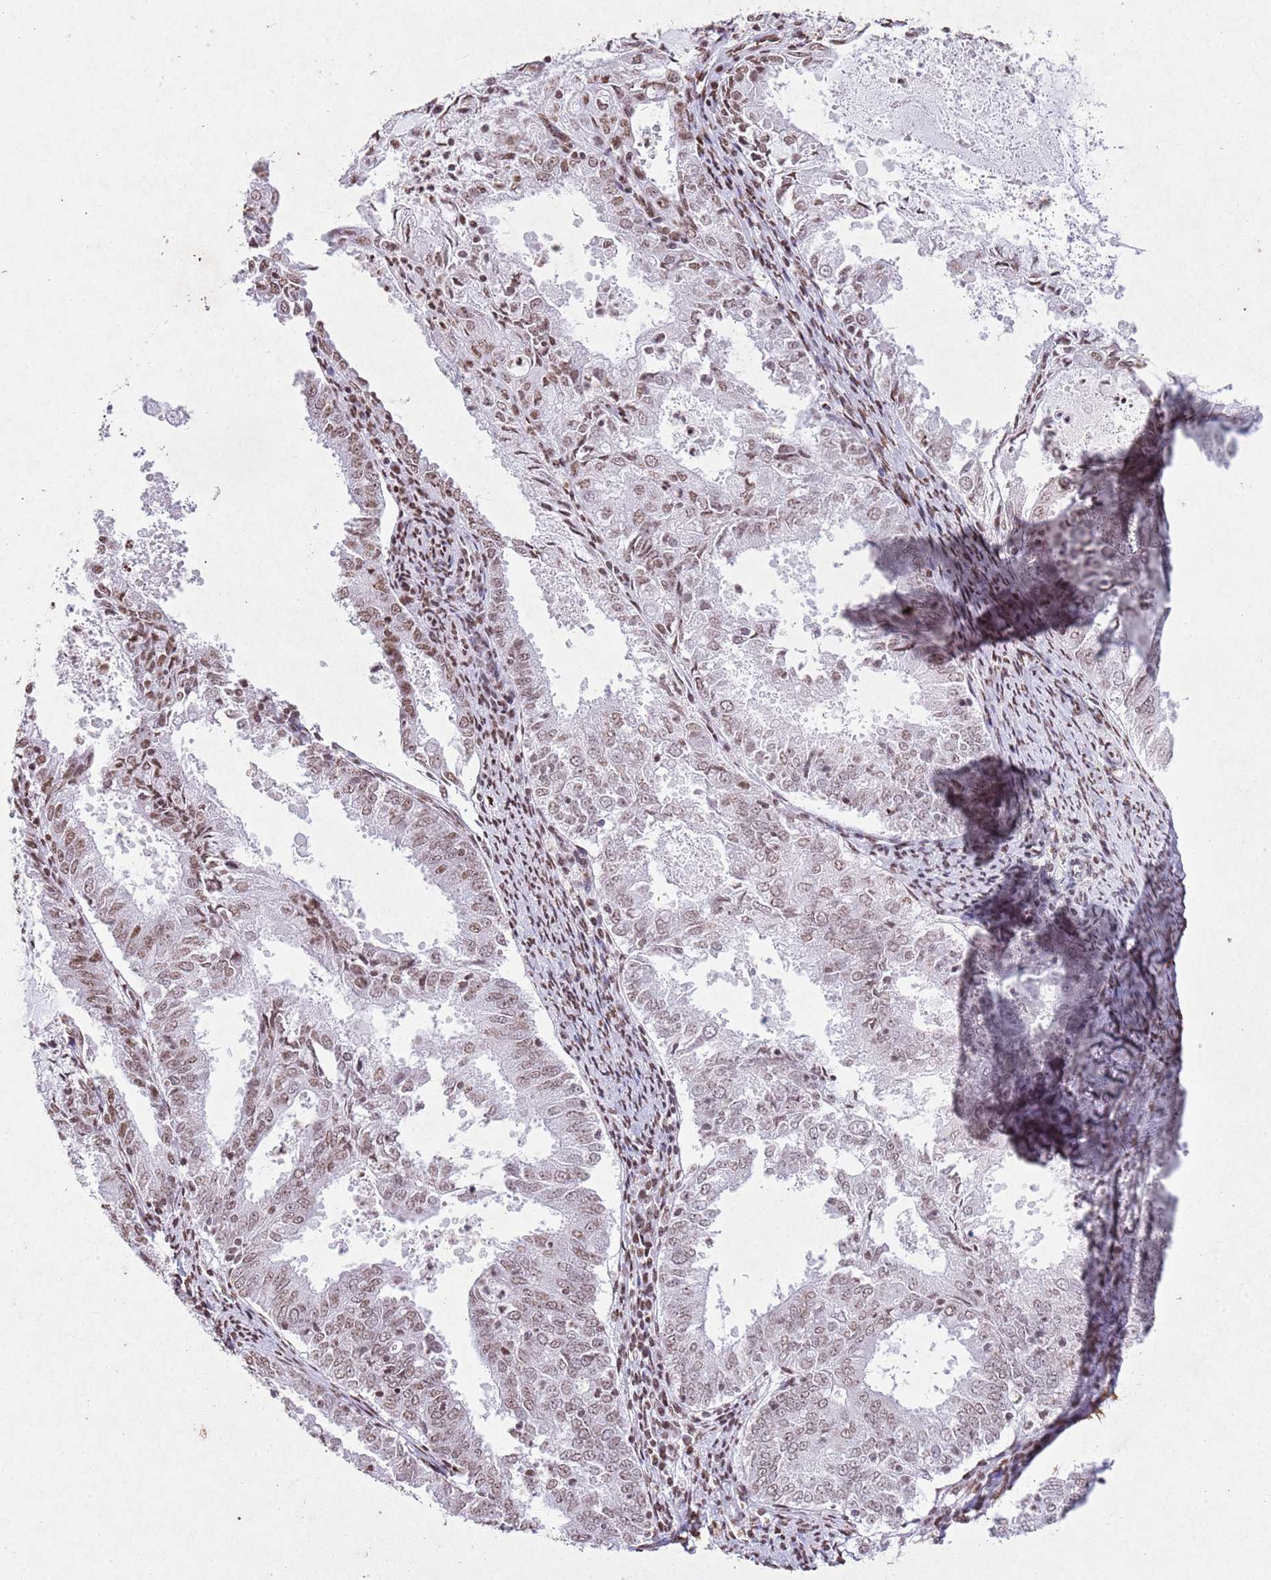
{"staining": {"intensity": "moderate", "quantity": ">75%", "location": "nuclear"}, "tissue": "endometrial cancer", "cell_type": "Tumor cells", "image_type": "cancer", "snomed": [{"axis": "morphology", "description": "Adenocarcinoma, NOS"}, {"axis": "topography", "description": "Endometrium"}], "caption": "Human adenocarcinoma (endometrial) stained with a brown dye shows moderate nuclear positive expression in about >75% of tumor cells.", "gene": "BMAL1", "patient": {"sex": "female", "age": 57}}